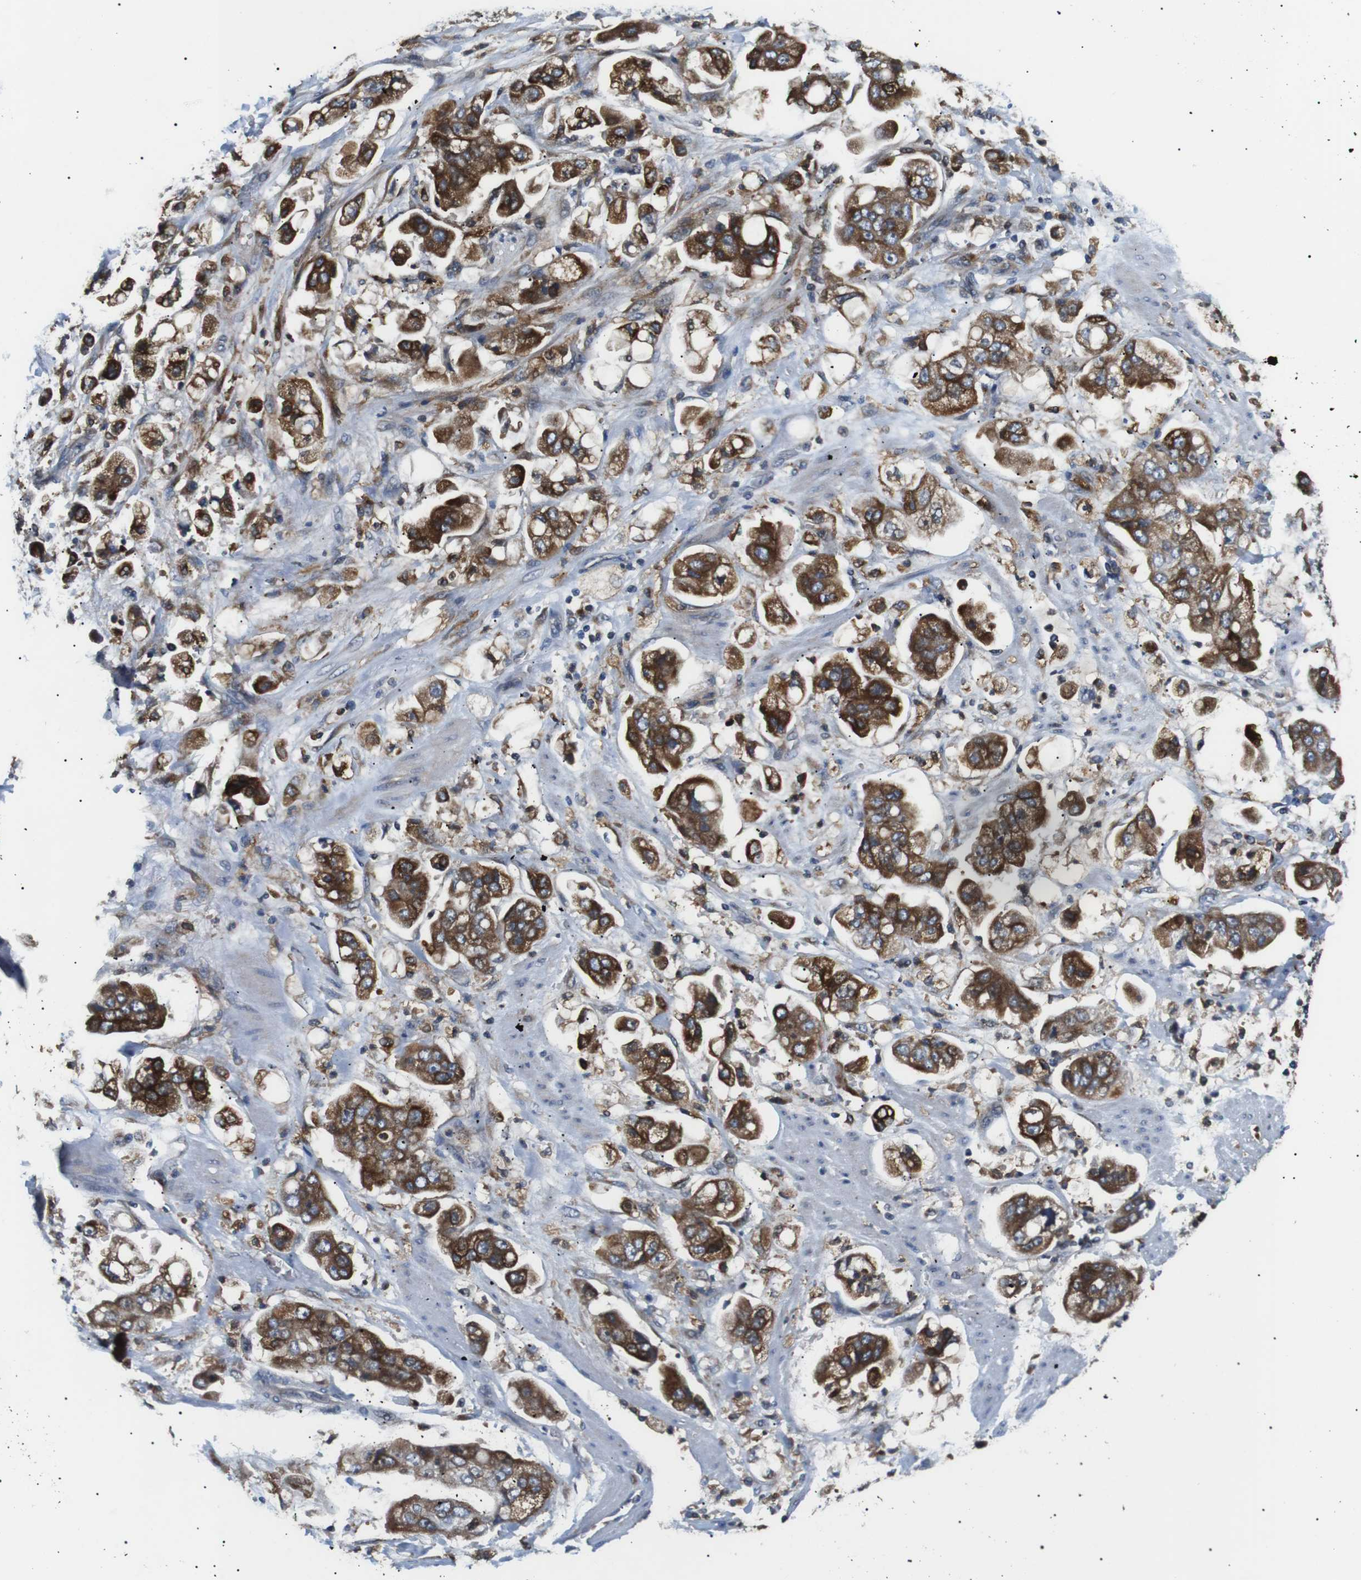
{"staining": {"intensity": "strong", "quantity": ">75%", "location": "cytoplasmic/membranous"}, "tissue": "stomach cancer", "cell_type": "Tumor cells", "image_type": "cancer", "snomed": [{"axis": "morphology", "description": "Adenocarcinoma, NOS"}, {"axis": "topography", "description": "Stomach"}], "caption": "Human adenocarcinoma (stomach) stained with a protein marker shows strong staining in tumor cells.", "gene": "RAB9A", "patient": {"sex": "male", "age": 62}}